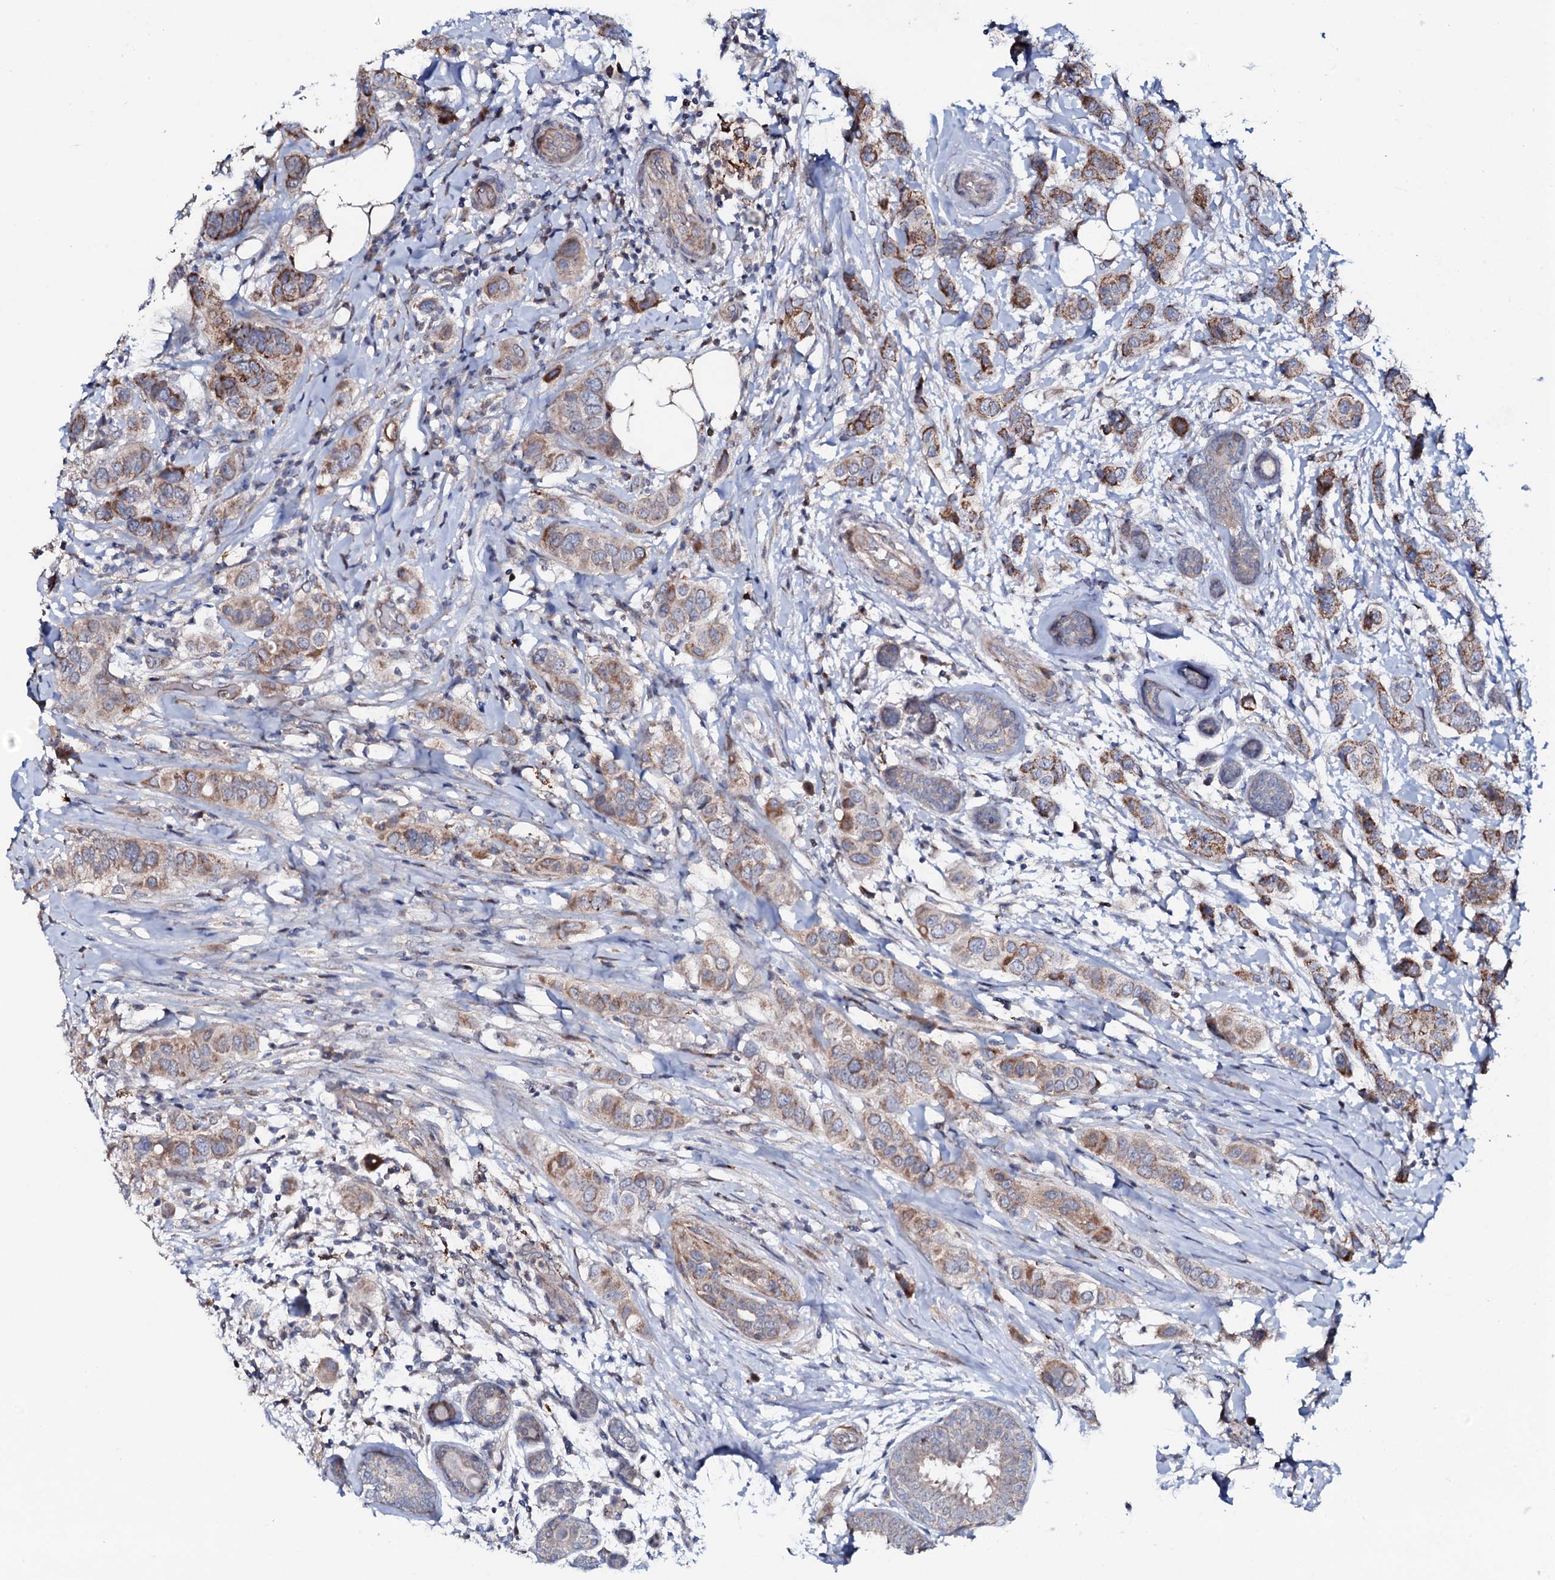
{"staining": {"intensity": "moderate", "quantity": "25%-75%", "location": "cytoplasmic/membranous"}, "tissue": "breast cancer", "cell_type": "Tumor cells", "image_type": "cancer", "snomed": [{"axis": "morphology", "description": "Lobular carcinoma"}, {"axis": "topography", "description": "Breast"}], "caption": "There is medium levels of moderate cytoplasmic/membranous staining in tumor cells of breast cancer, as demonstrated by immunohistochemical staining (brown color).", "gene": "PPP1R3D", "patient": {"sex": "female", "age": 51}}